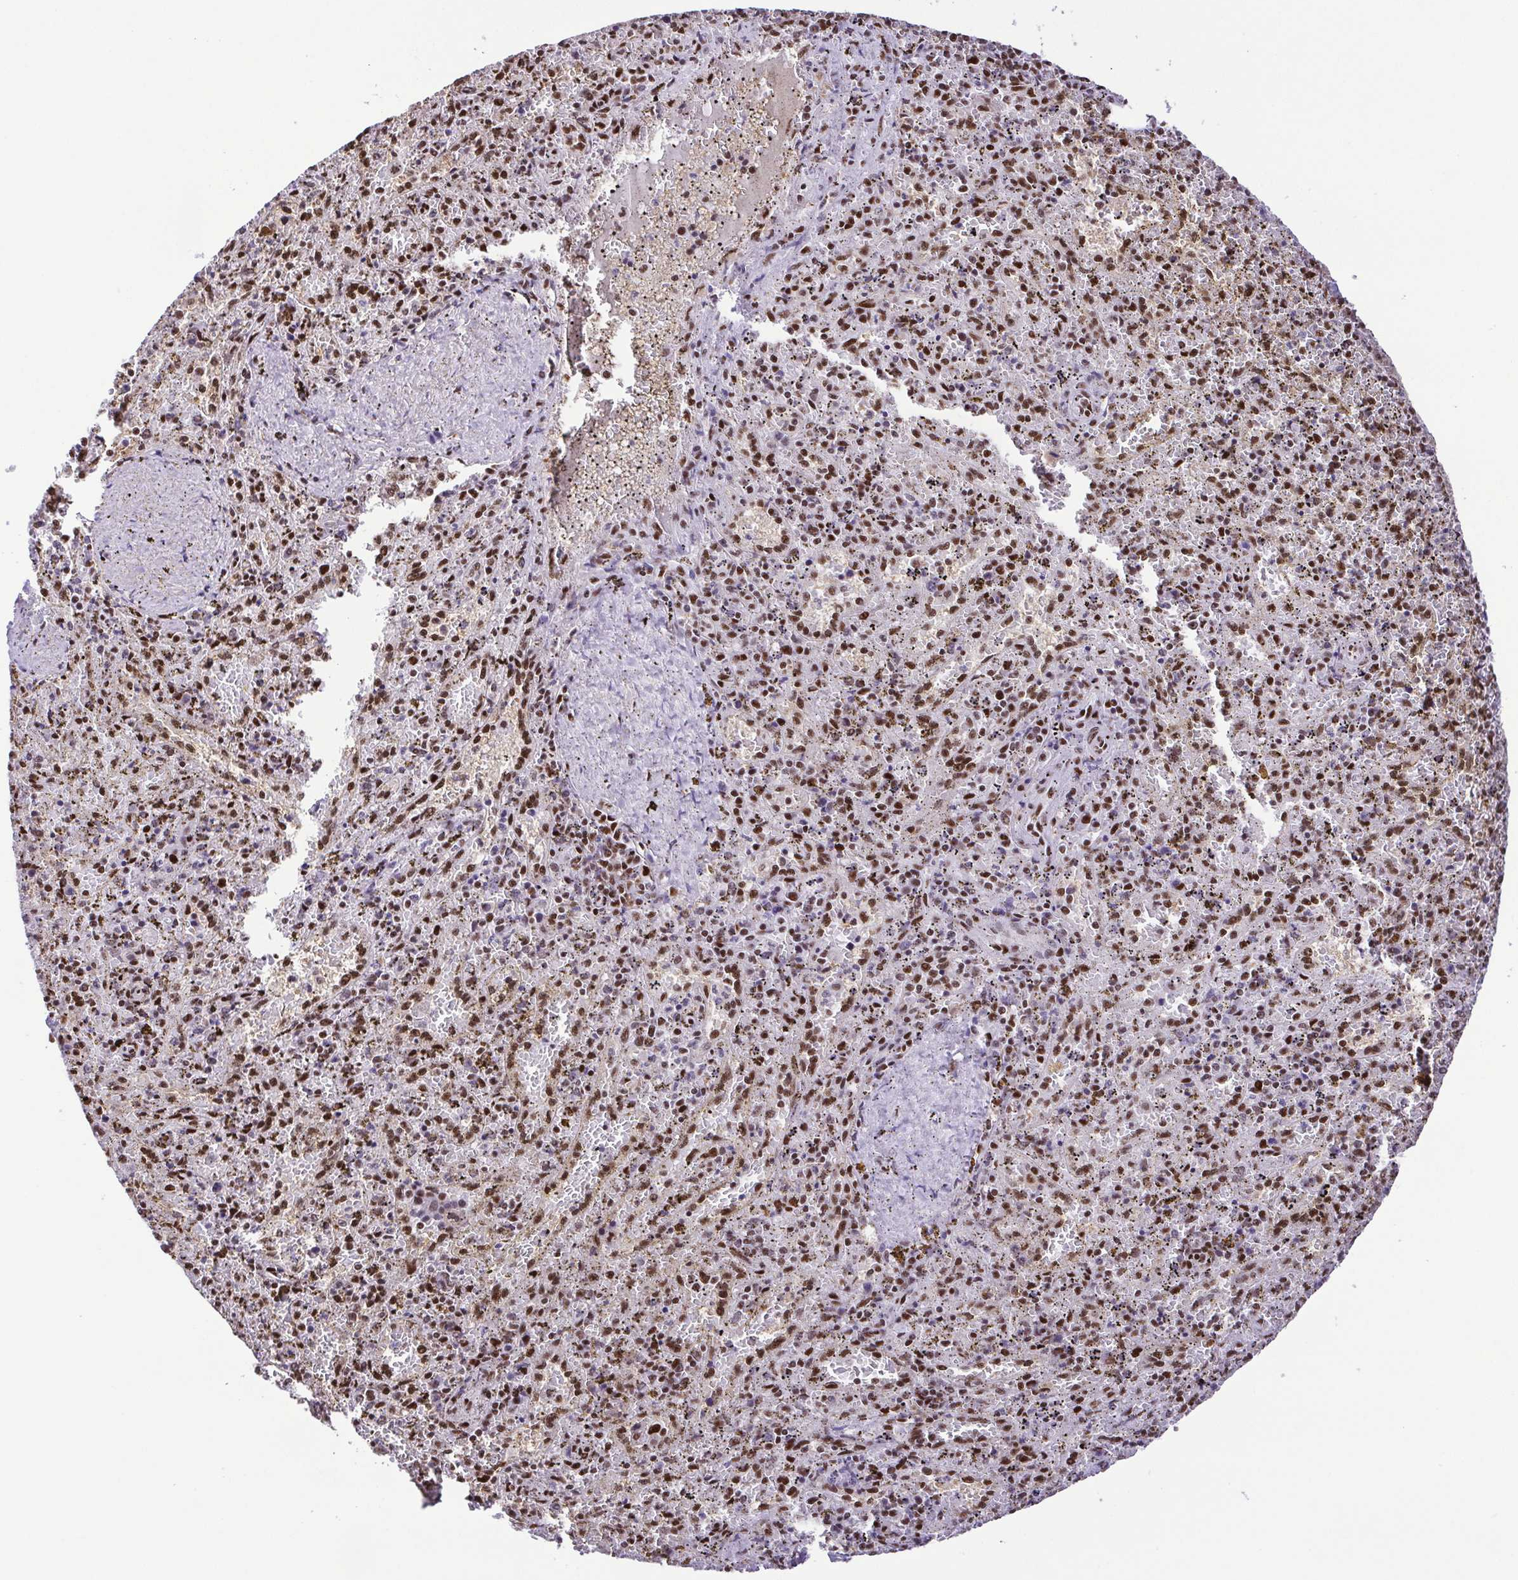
{"staining": {"intensity": "strong", "quantity": ">75%", "location": "nuclear"}, "tissue": "spleen", "cell_type": "Cells in red pulp", "image_type": "normal", "snomed": [{"axis": "morphology", "description": "Normal tissue, NOS"}, {"axis": "topography", "description": "Spleen"}], "caption": "Protein staining demonstrates strong nuclear positivity in about >75% of cells in red pulp in normal spleen. (Brightfield microscopy of DAB IHC at high magnification).", "gene": "TRIM28", "patient": {"sex": "female", "age": 50}}